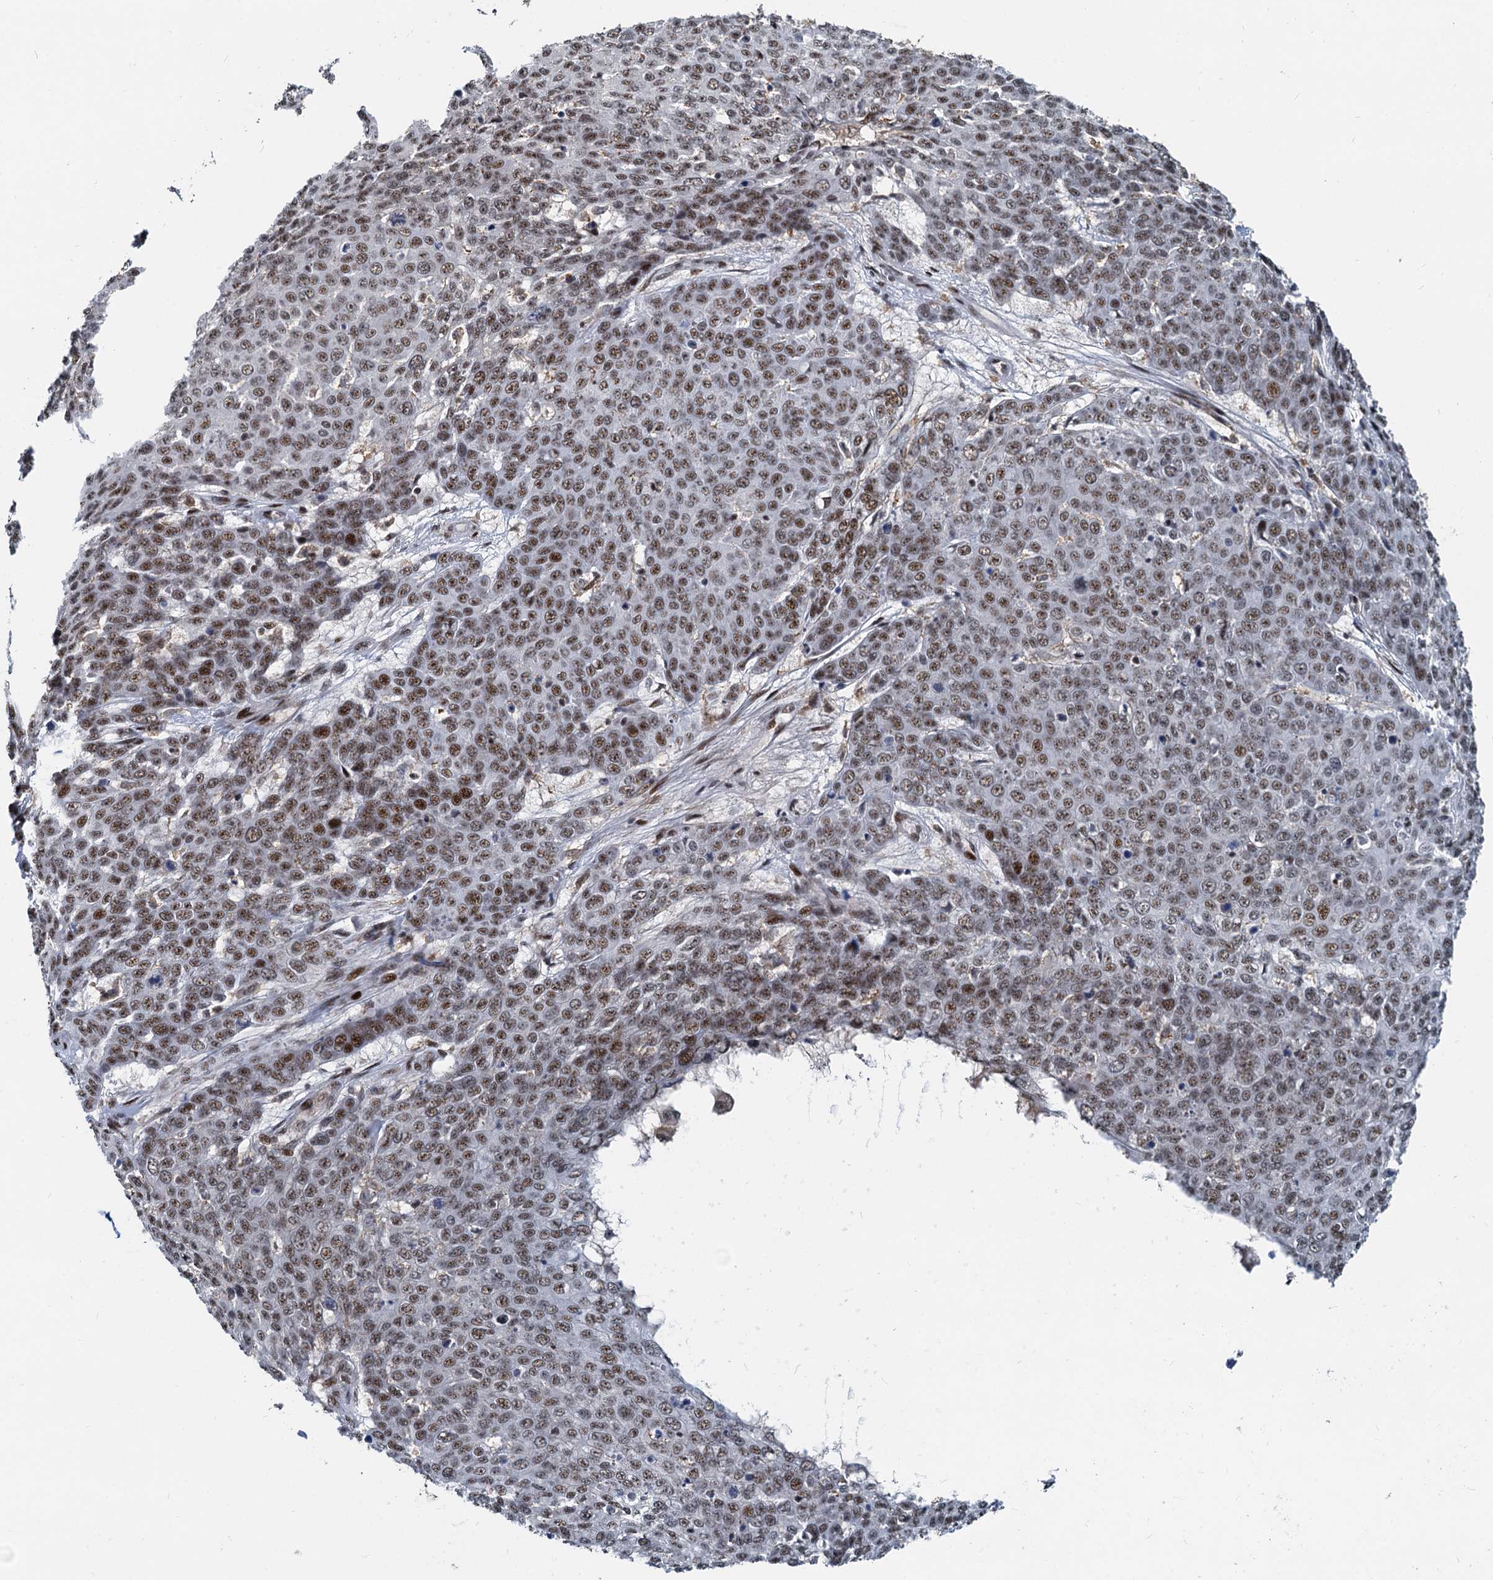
{"staining": {"intensity": "moderate", "quantity": ">75%", "location": "nuclear"}, "tissue": "skin cancer", "cell_type": "Tumor cells", "image_type": "cancer", "snomed": [{"axis": "morphology", "description": "Squamous cell carcinoma, NOS"}, {"axis": "topography", "description": "Skin"}], "caption": "This is an image of immunohistochemistry staining of skin cancer, which shows moderate positivity in the nuclear of tumor cells.", "gene": "RBM26", "patient": {"sex": "male", "age": 71}}